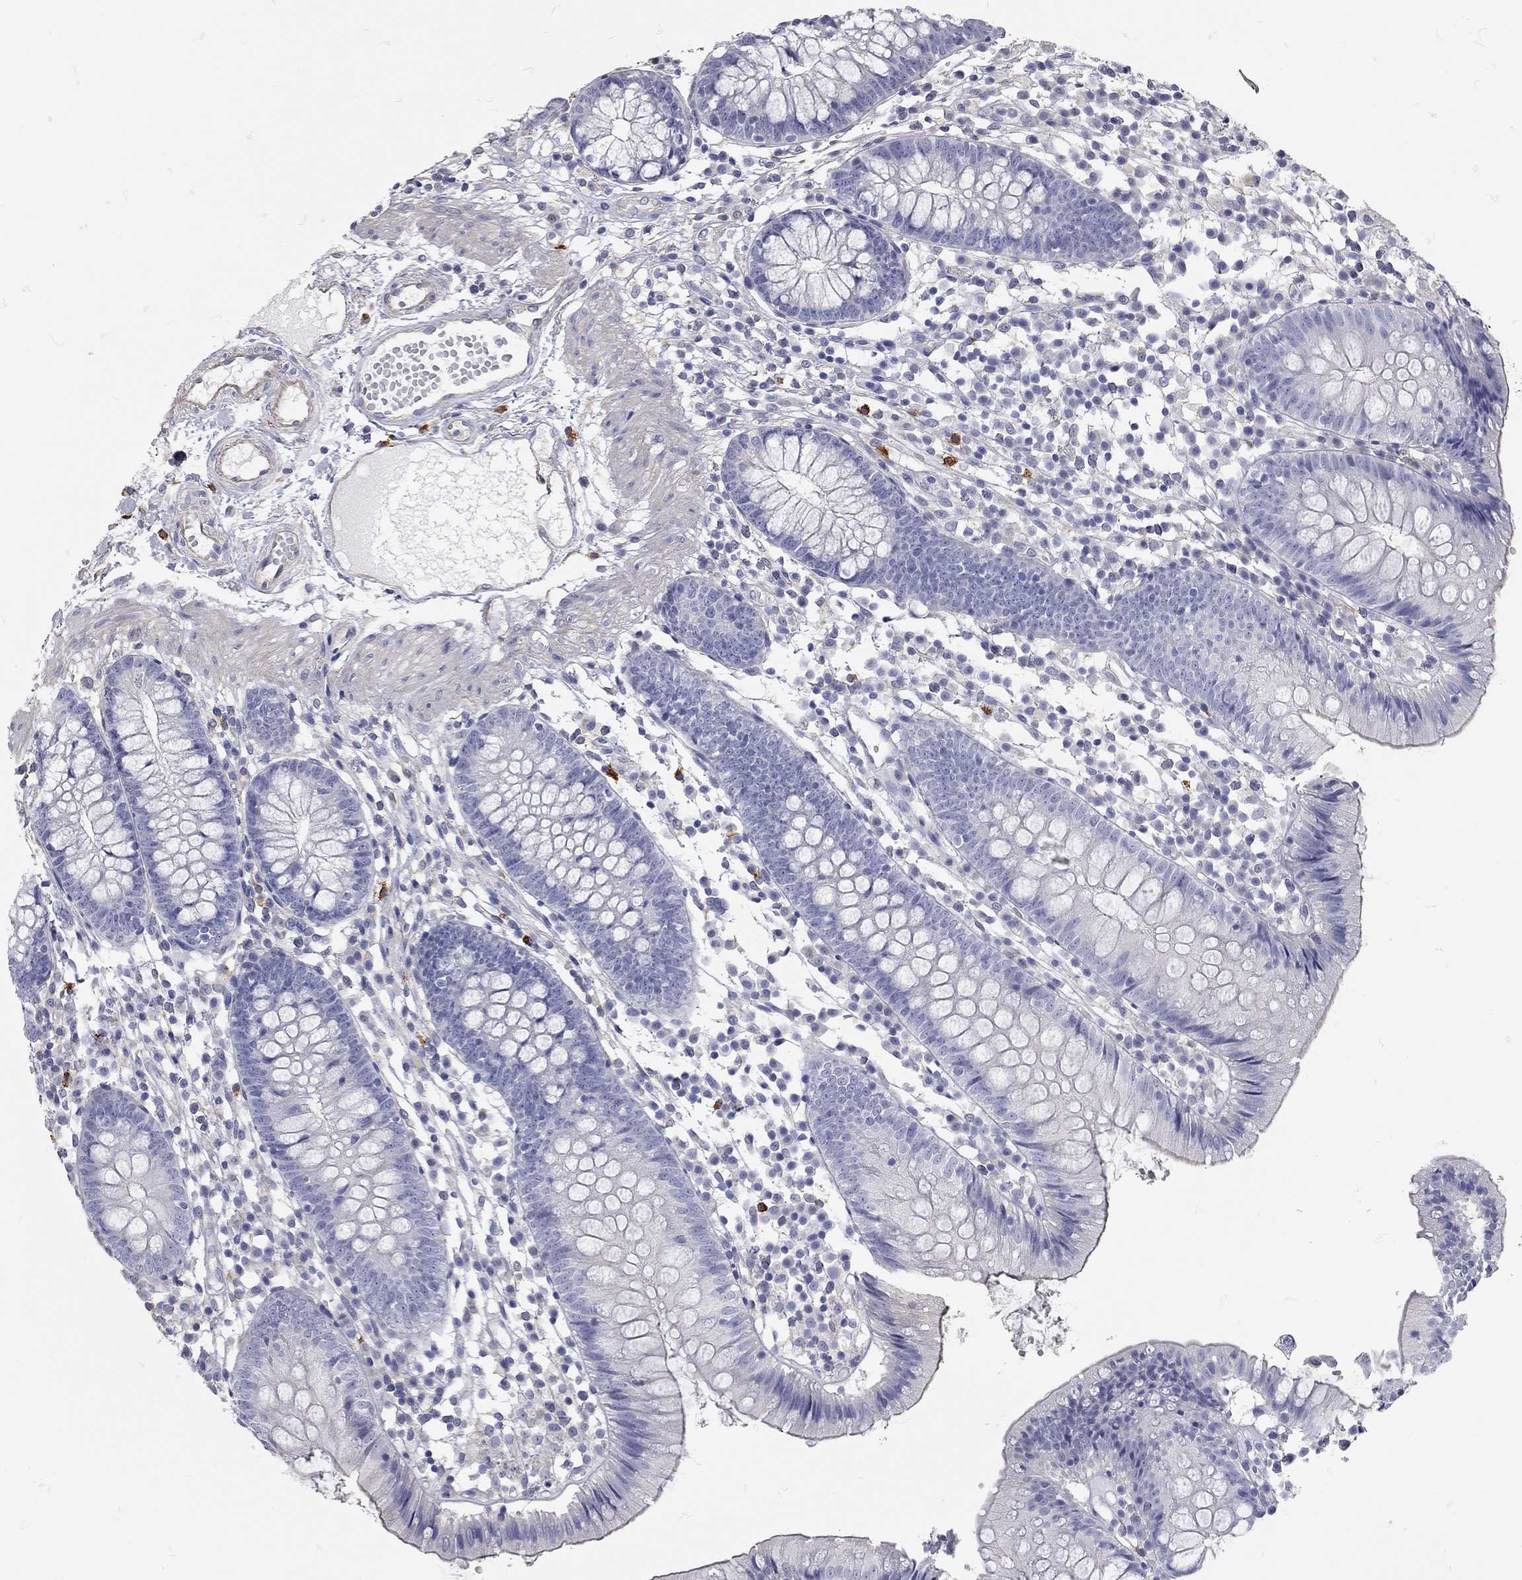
{"staining": {"intensity": "weak", "quantity": "25%-75%", "location": "cytoplasmic/membranous"}, "tissue": "colon", "cell_type": "Endothelial cells", "image_type": "normal", "snomed": [{"axis": "morphology", "description": "Normal tissue, NOS"}, {"axis": "topography", "description": "Rectum"}], "caption": "The image shows staining of unremarkable colon, revealing weak cytoplasmic/membranous protein positivity (brown color) within endothelial cells.", "gene": "C10orf90", "patient": {"sex": "male", "age": 70}}